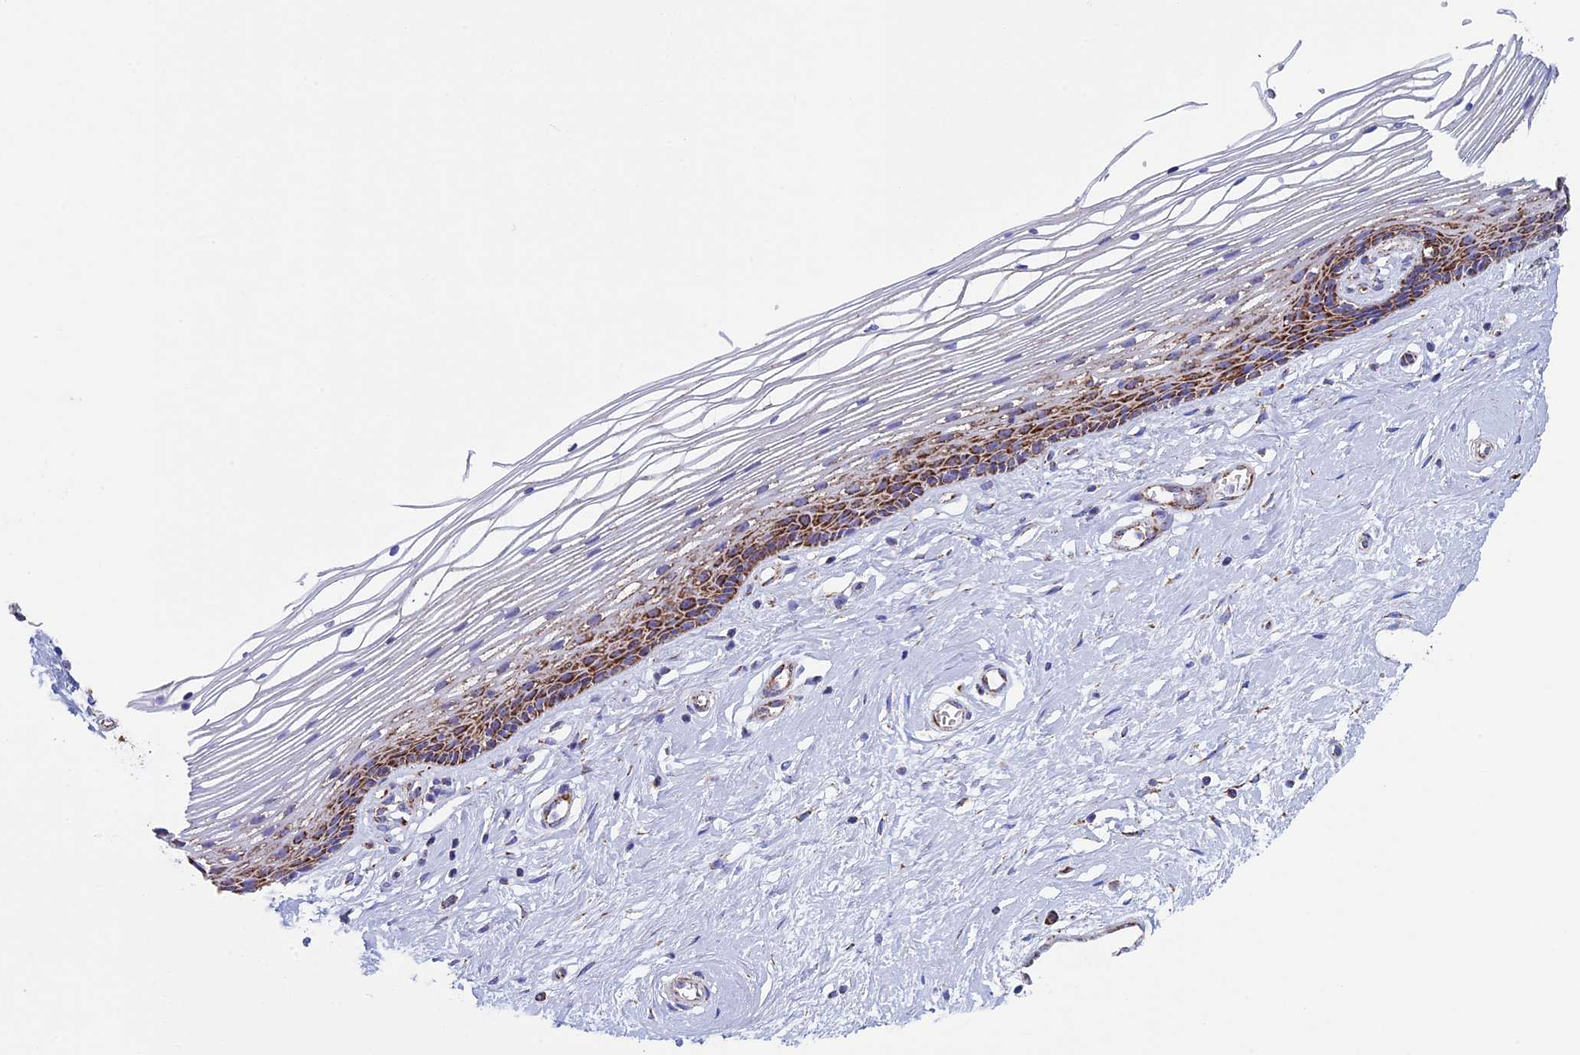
{"staining": {"intensity": "strong", "quantity": "25%-75%", "location": "cytoplasmic/membranous"}, "tissue": "vagina", "cell_type": "Squamous epithelial cells", "image_type": "normal", "snomed": [{"axis": "morphology", "description": "Normal tissue, NOS"}, {"axis": "topography", "description": "Vagina"}], "caption": "The photomicrograph exhibits a brown stain indicating the presence of a protein in the cytoplasmic/membranous of squamous epithelial cells in vagina. (DAB IHC, brown staining for protein, blue staining for nuclei).", "gene": "UQCRFS1", "patient": {"sex": "female", "age": 46}}